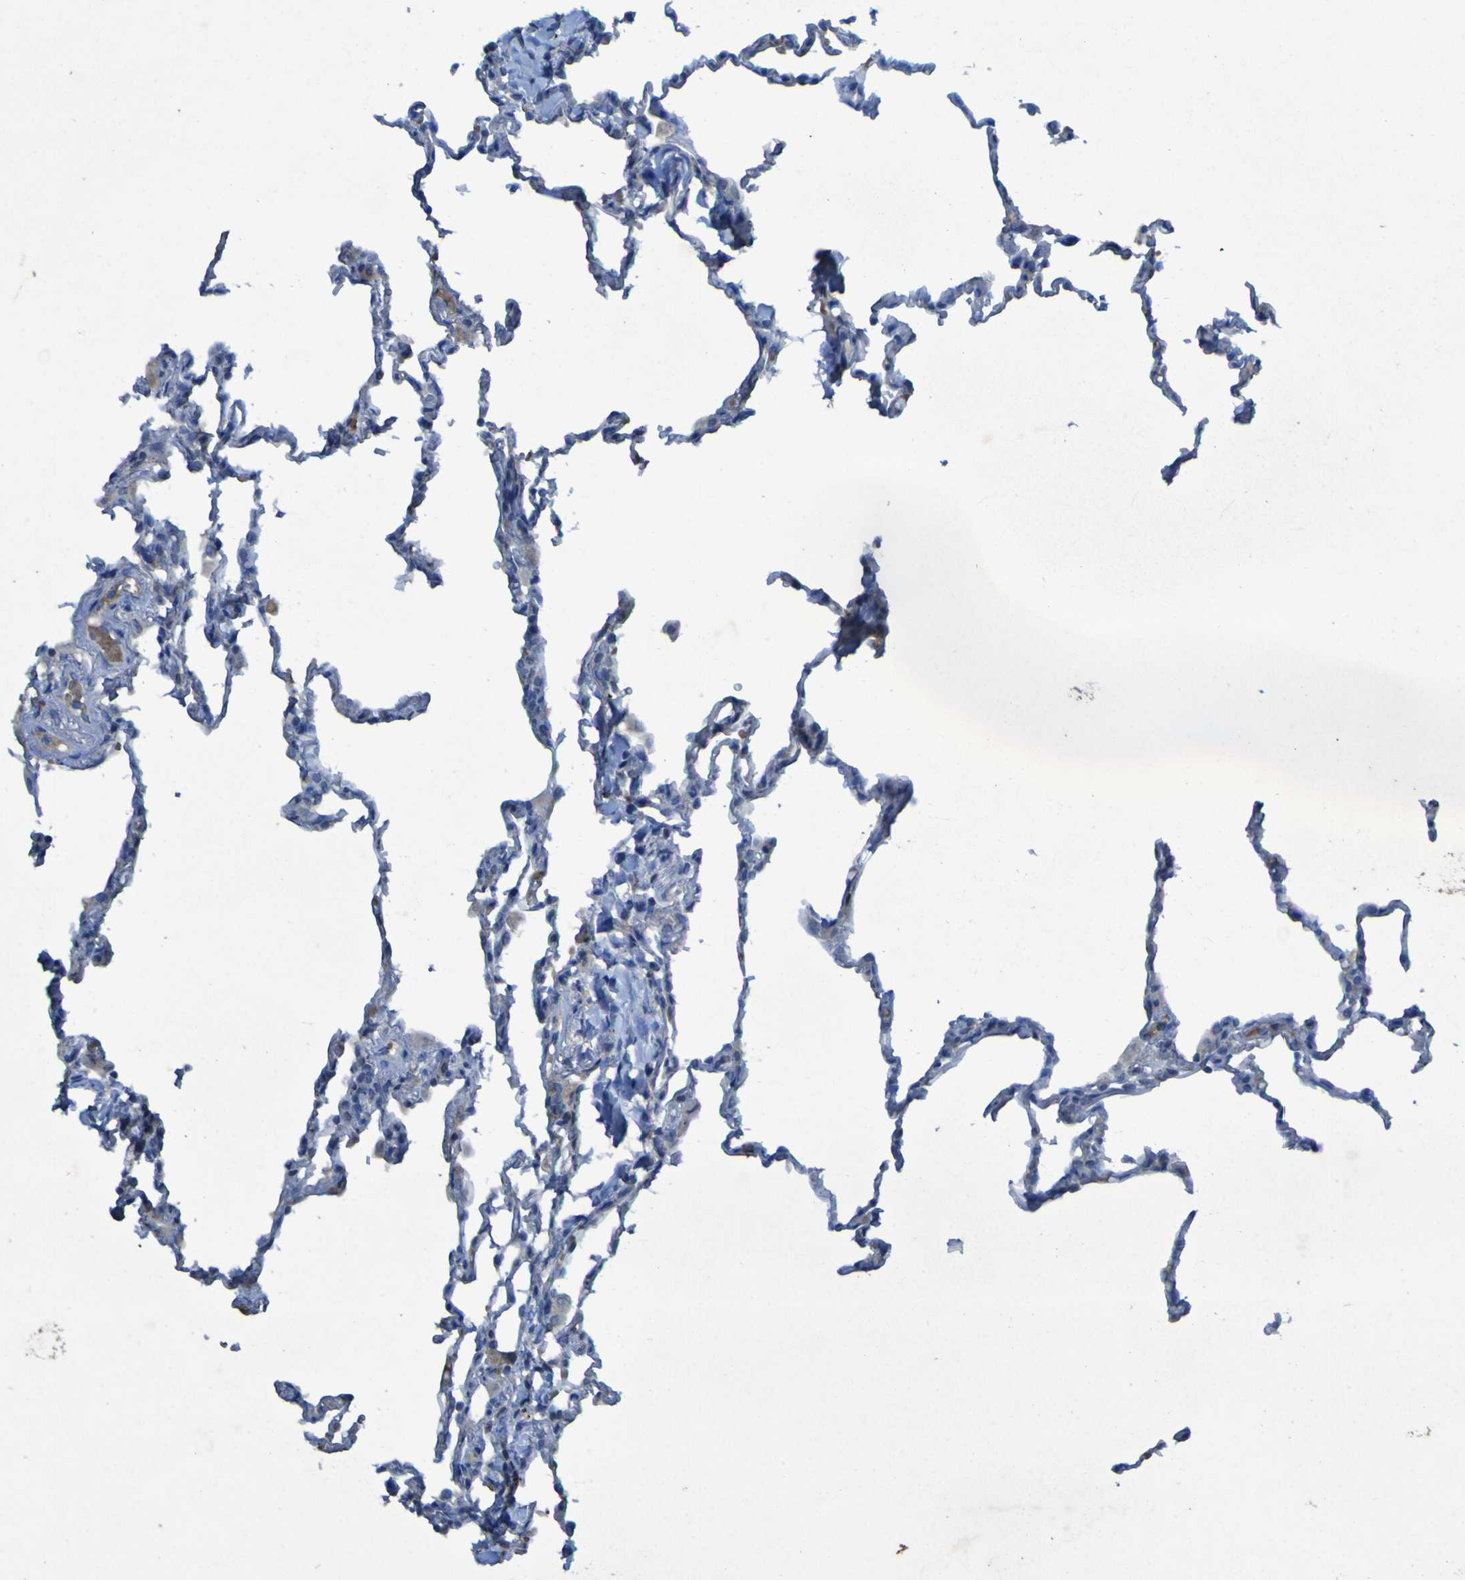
{"staining": {"intensity": "negative", "quantity": "none", "location": "none"}, "tissue": "lung", "cell_type": "Alveolar cells", "image_type": "normal", "snomed": [{"axis": "morphology", "description": "Normal tissue, NOS"}, {"axis": "topography", "description": "Lung"}], "caption": "High power microscopy histopathology image of an IHC histopathology image of benign lung, revealing no significant positivity in alveolar cells. (DAB IHC, high magnification).", "gene": "SGK2", "patient": {"sex": "male", "age": 59}}